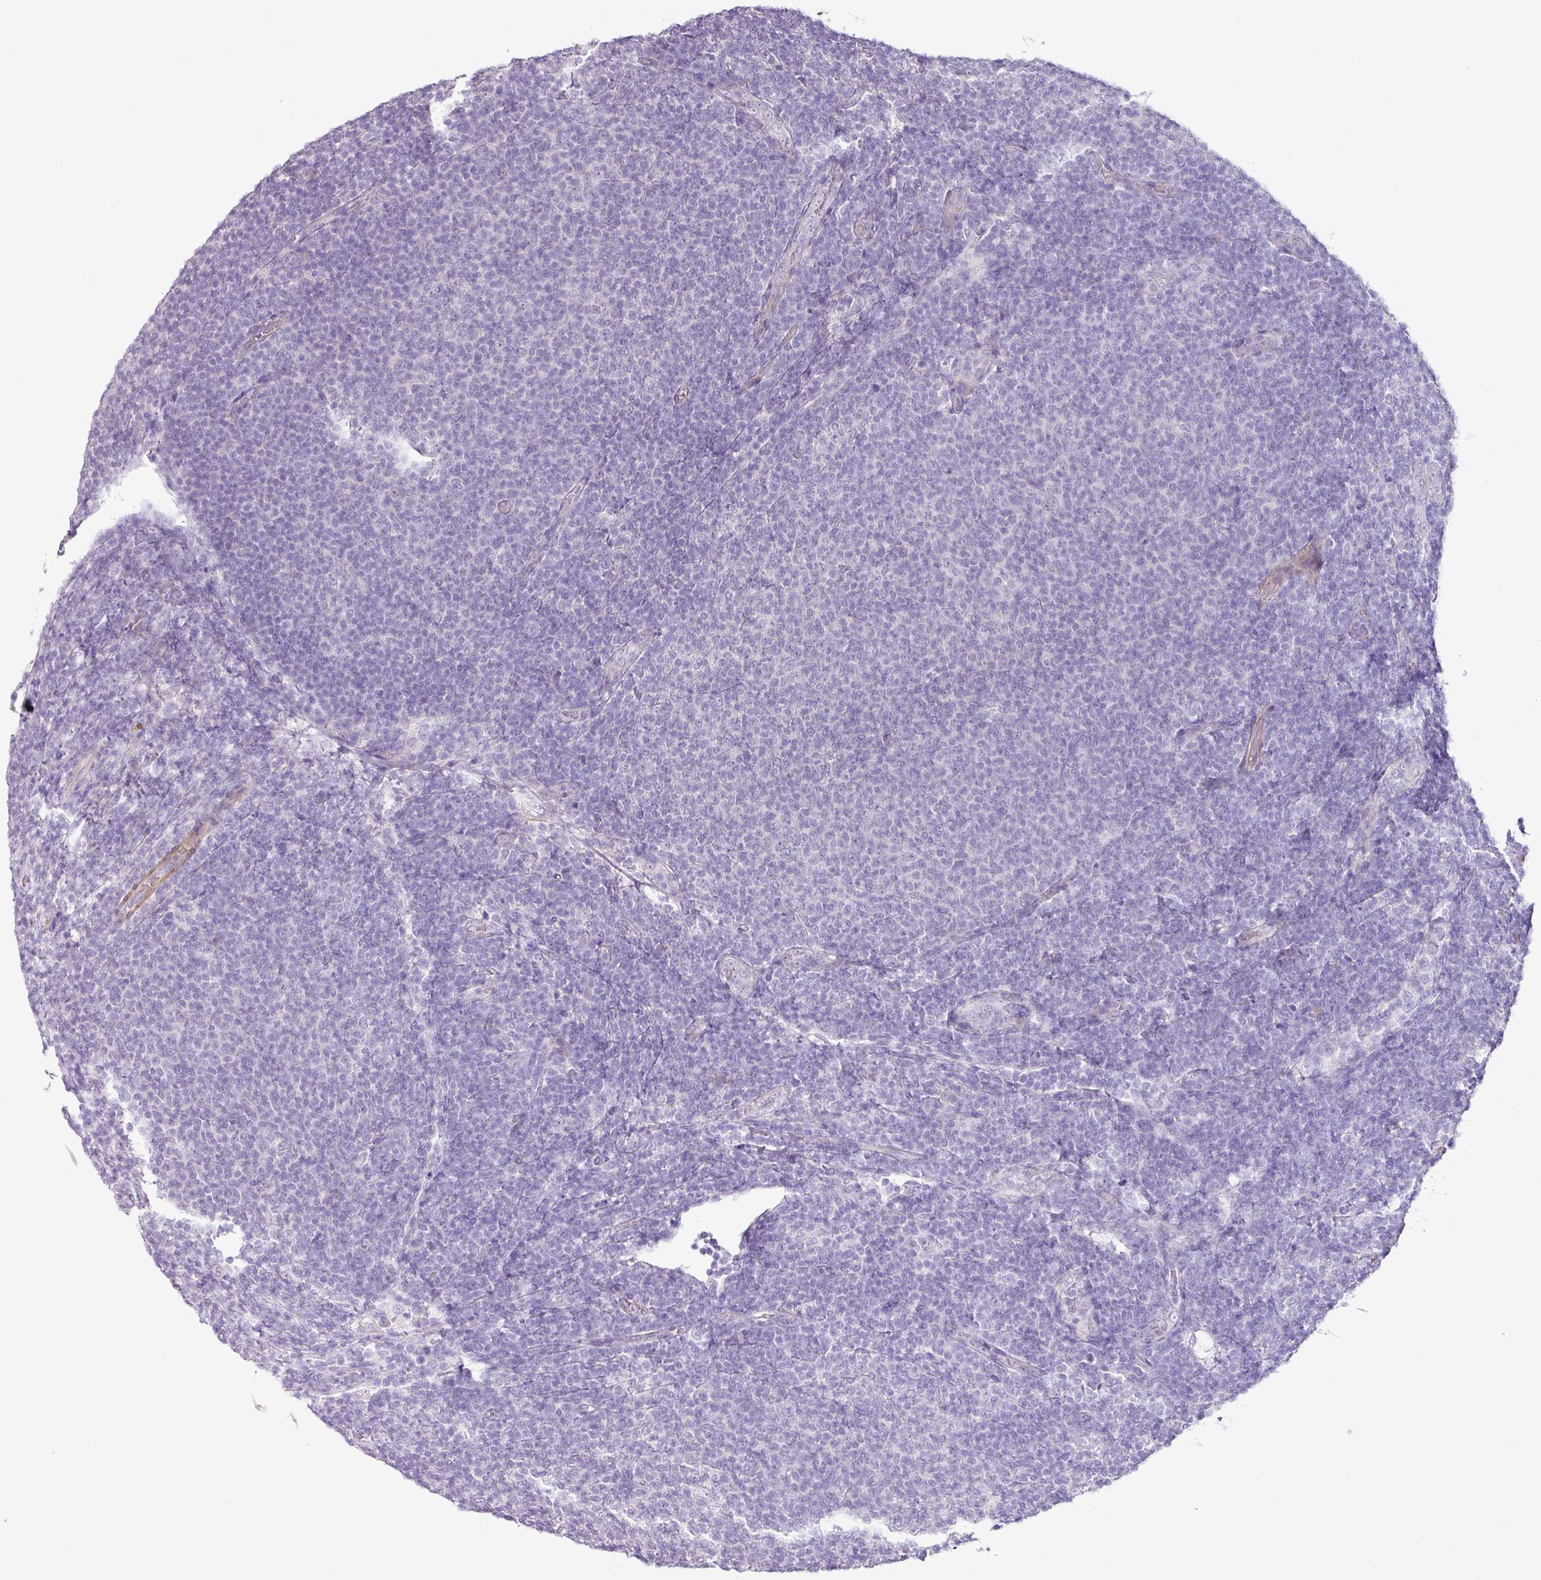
{"staining": {"intensity": "negative", "quantity": "none", "location": "none"}, "tissue": "lymphoma", "cell_type": "Tumor cells", "image_type": "cancer", "snomed": [{"axis": "morphology", "description": "Malignant lymphoma, non-Hodgkin's type, Low grade"}, {"axis": "topography", "description": "Lymph node"}], "caption": "This is an IHC micrograph of human low-grade malignant lymphoma, non-Hodgkin's type. There is no positivity in tumor cells.", "gene": "DIP2A", "patient": {"sex": "male", "age": 66}}